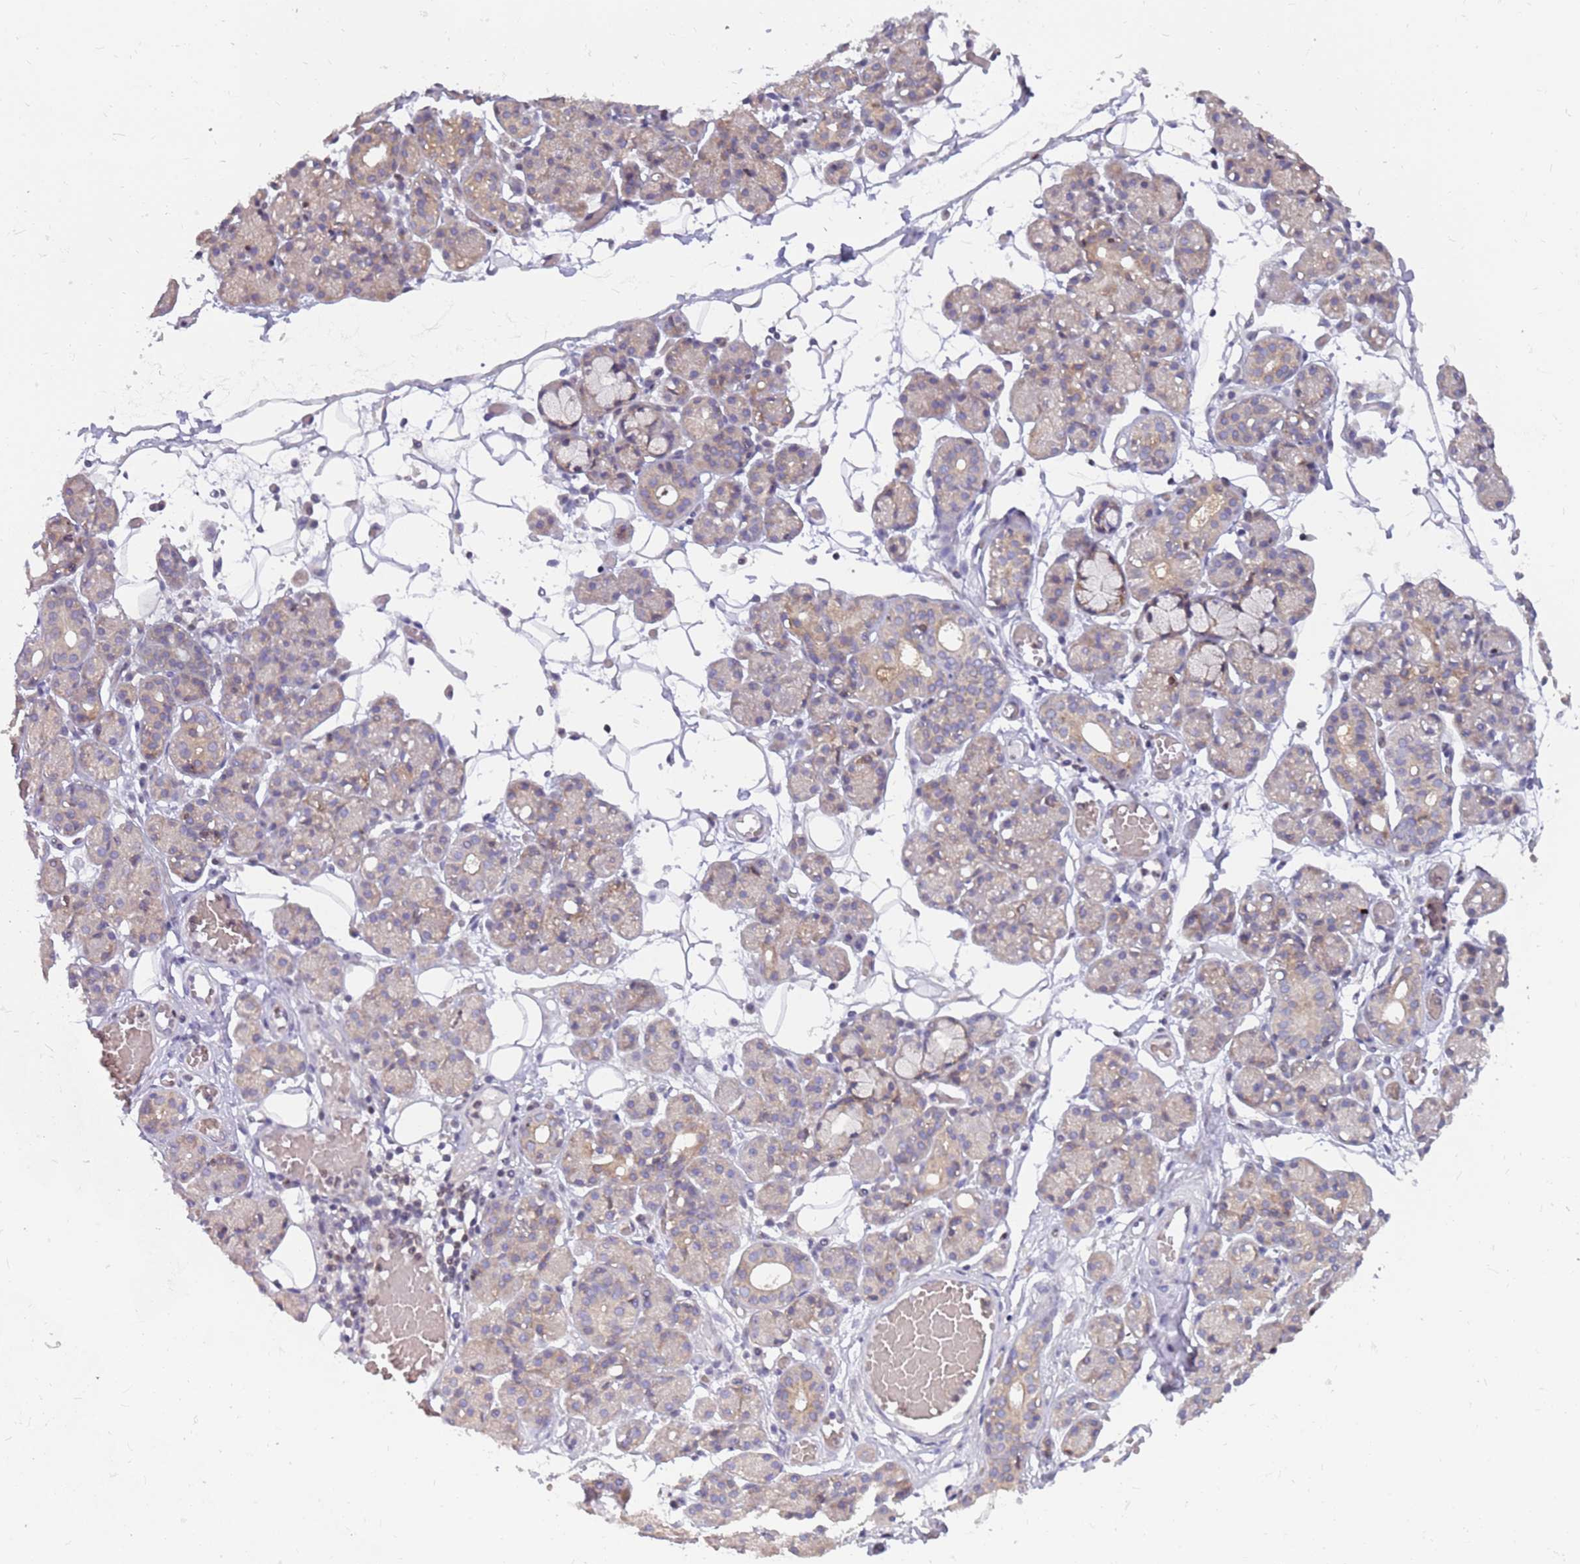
{"staining": {"intensity": "weak", "quantity": "<25%", "location": "cytoplasmic/membranous"}, "tissue": "salivary gland", "cell_type": "Glandular cells", "image_type": "normal", "snomed": [{"axis": "morphology", "description": "Normal tissue, NOS"}, {"axis": "topography", "description": "Salivary gland"}], "caption": "This image is of normal salivary gland stained with IHC to label a protein in brown with the nuclei are counter-stained blue. There is no positivity in glandular cells.", "gene": "ARHGEF35", "patient": {"sex": "male", "age": 63}}